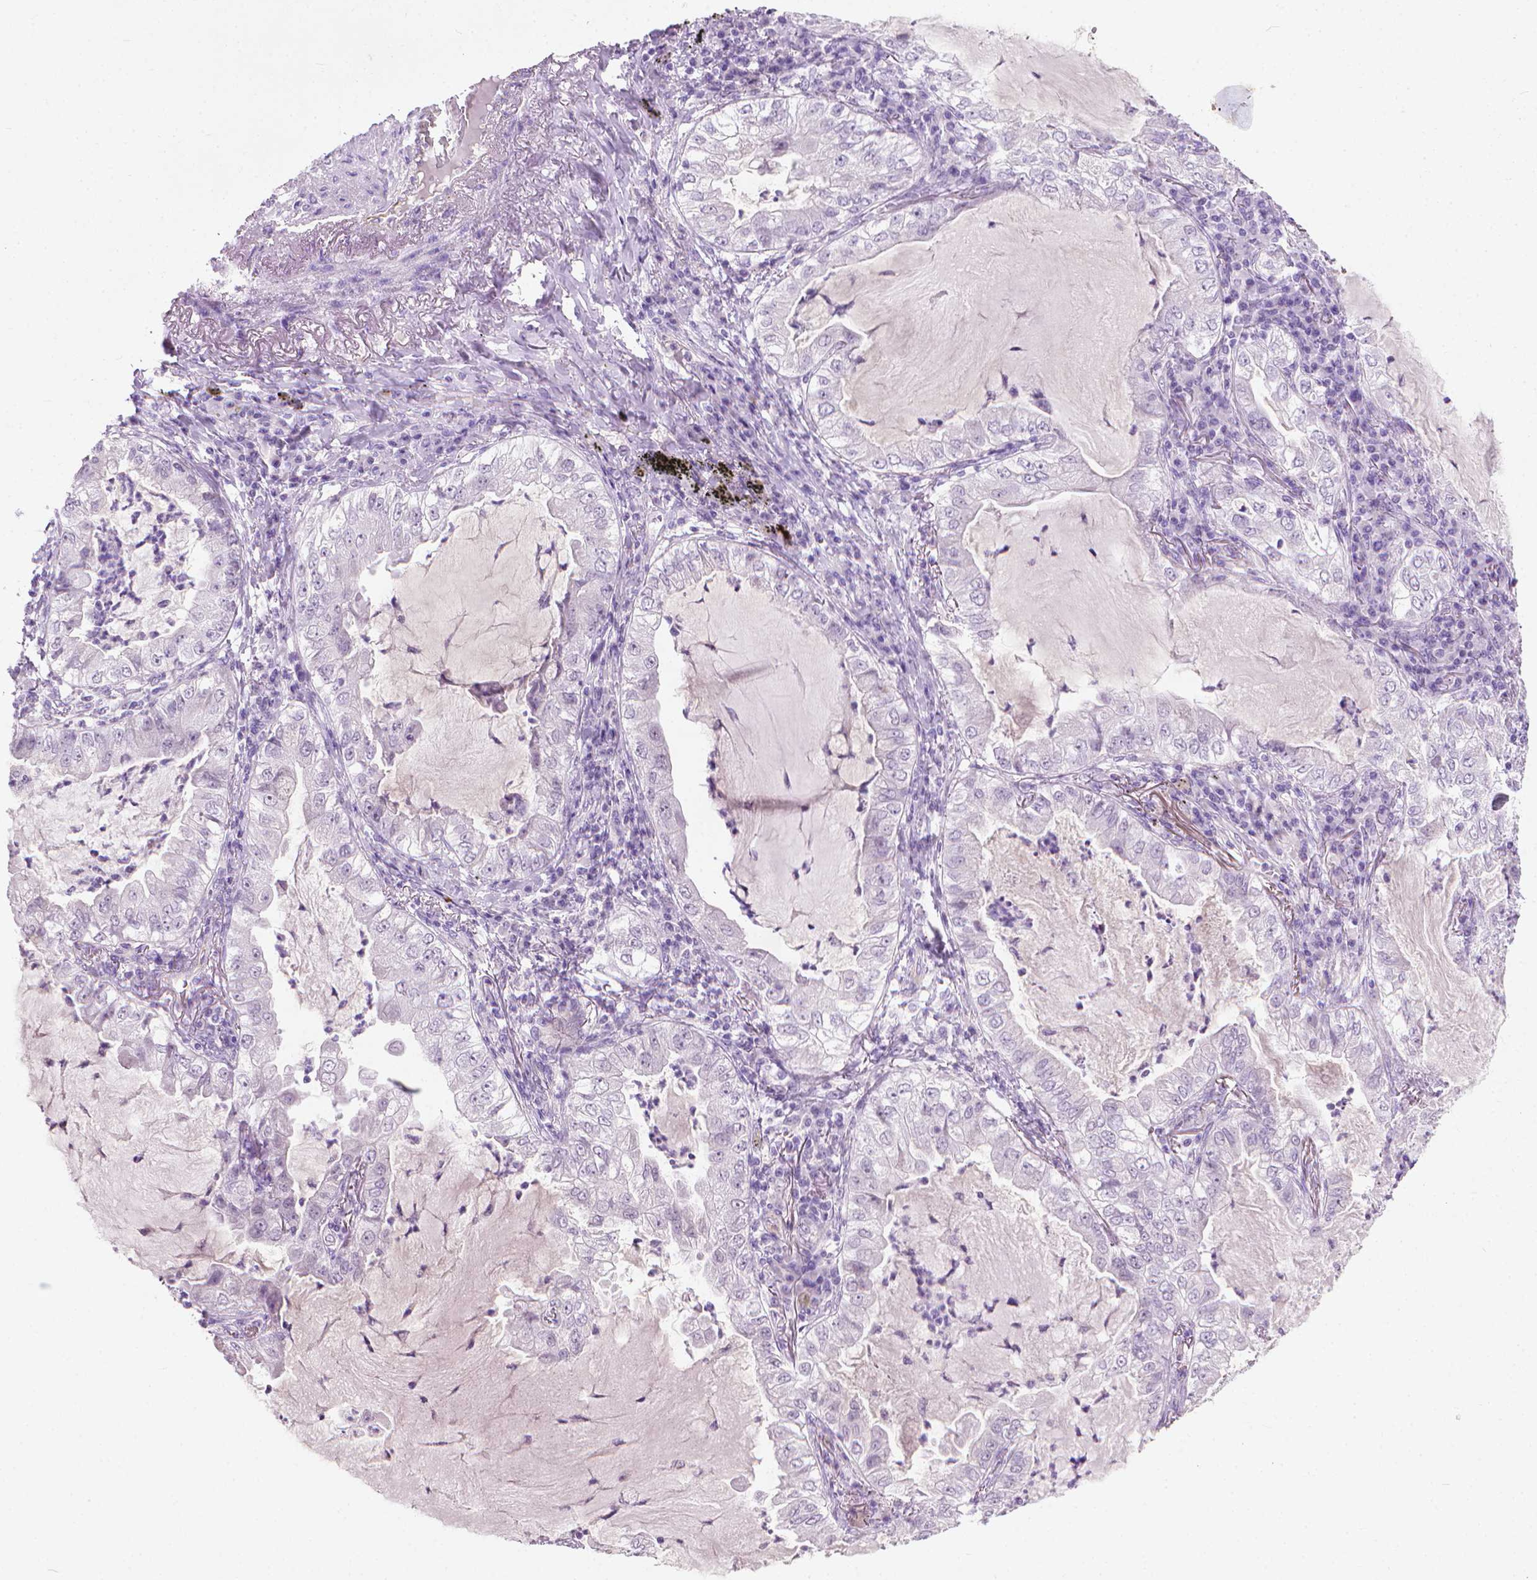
{"staining": {"intensity": "negative", "quantity": "none", "location": "none"}, "tissue": "lung cancer", "cell_type": "Tumor cells", "image_type": "cancer", "snomed": [{"axis": "morphology", "description": "Adenocarcinoma, NOS"}, {"axis": "topography", "description": "Lung"}], "caption": "An immunohistochemistry (IHC) micrograph of adenocarcinoma (lung) is shown. There is no staining in tumor cells of adenocarcinoma (lung).", "gene": "KRT73", "patient": {"sex": "female", "age": 73}}